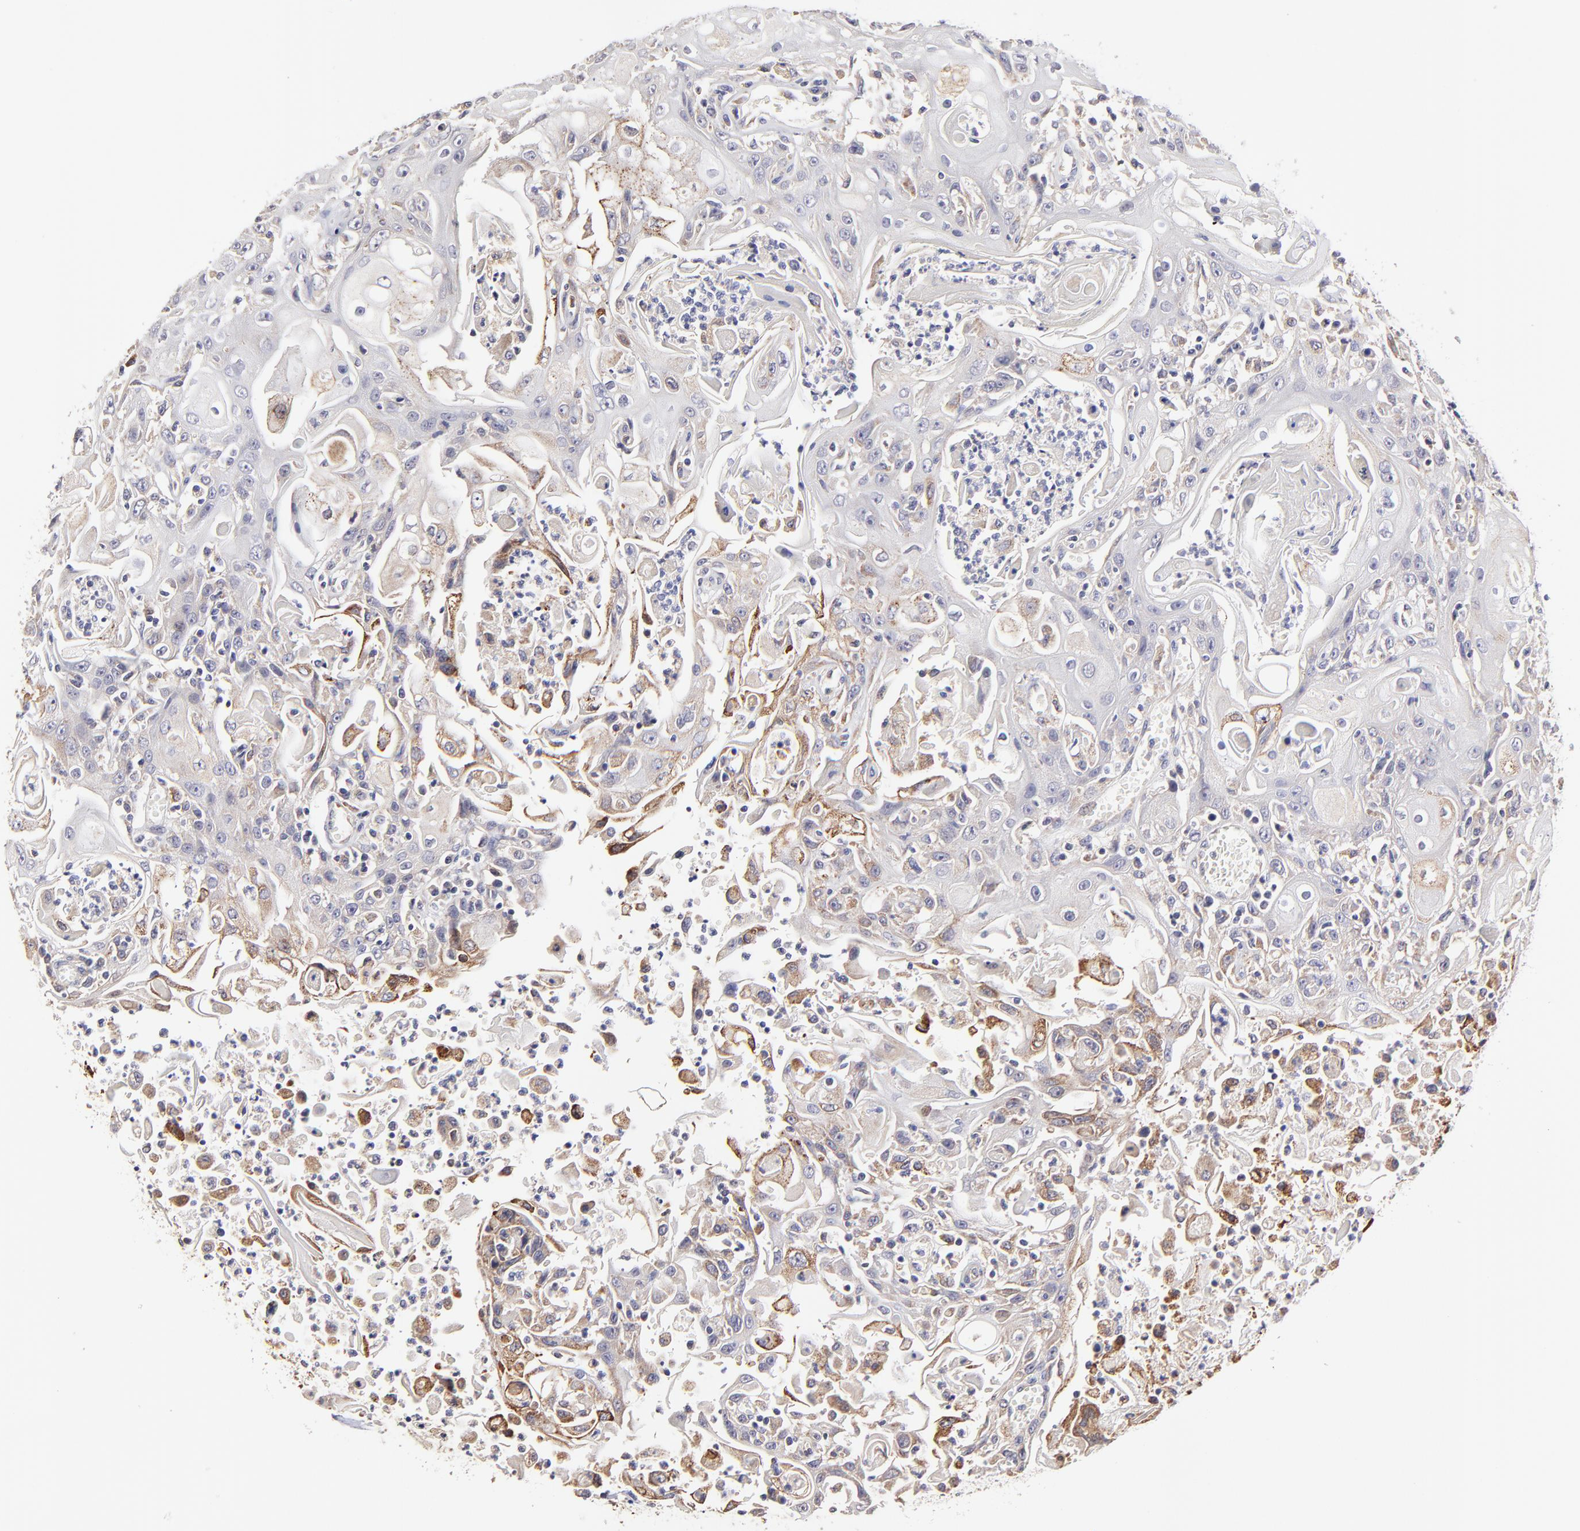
{"staining": {"intensity": "moderate", "quantity": "<25%", "location": "cytoplasmic/membranous"}, "tissue": "head and neck cancer", "cell_type": "Tumor cells", "image_type": "cancer", "snomed": [{"axis": "morphology", "description": "Squamous cell carcinoma, NOS"}, {"axis": "topography", "description": "Oral tissue"}, {"axis": "topography", "description": "Head-Neck"}], "caption": "An image showing moderate cytoplasmic/membranous staining in about <25% of tumor cells in head and neck cancer, as visualized by brown immunohistochemical staining.", "gene": "GCSAM", "patient": {"sex": "female", "age": 76}}